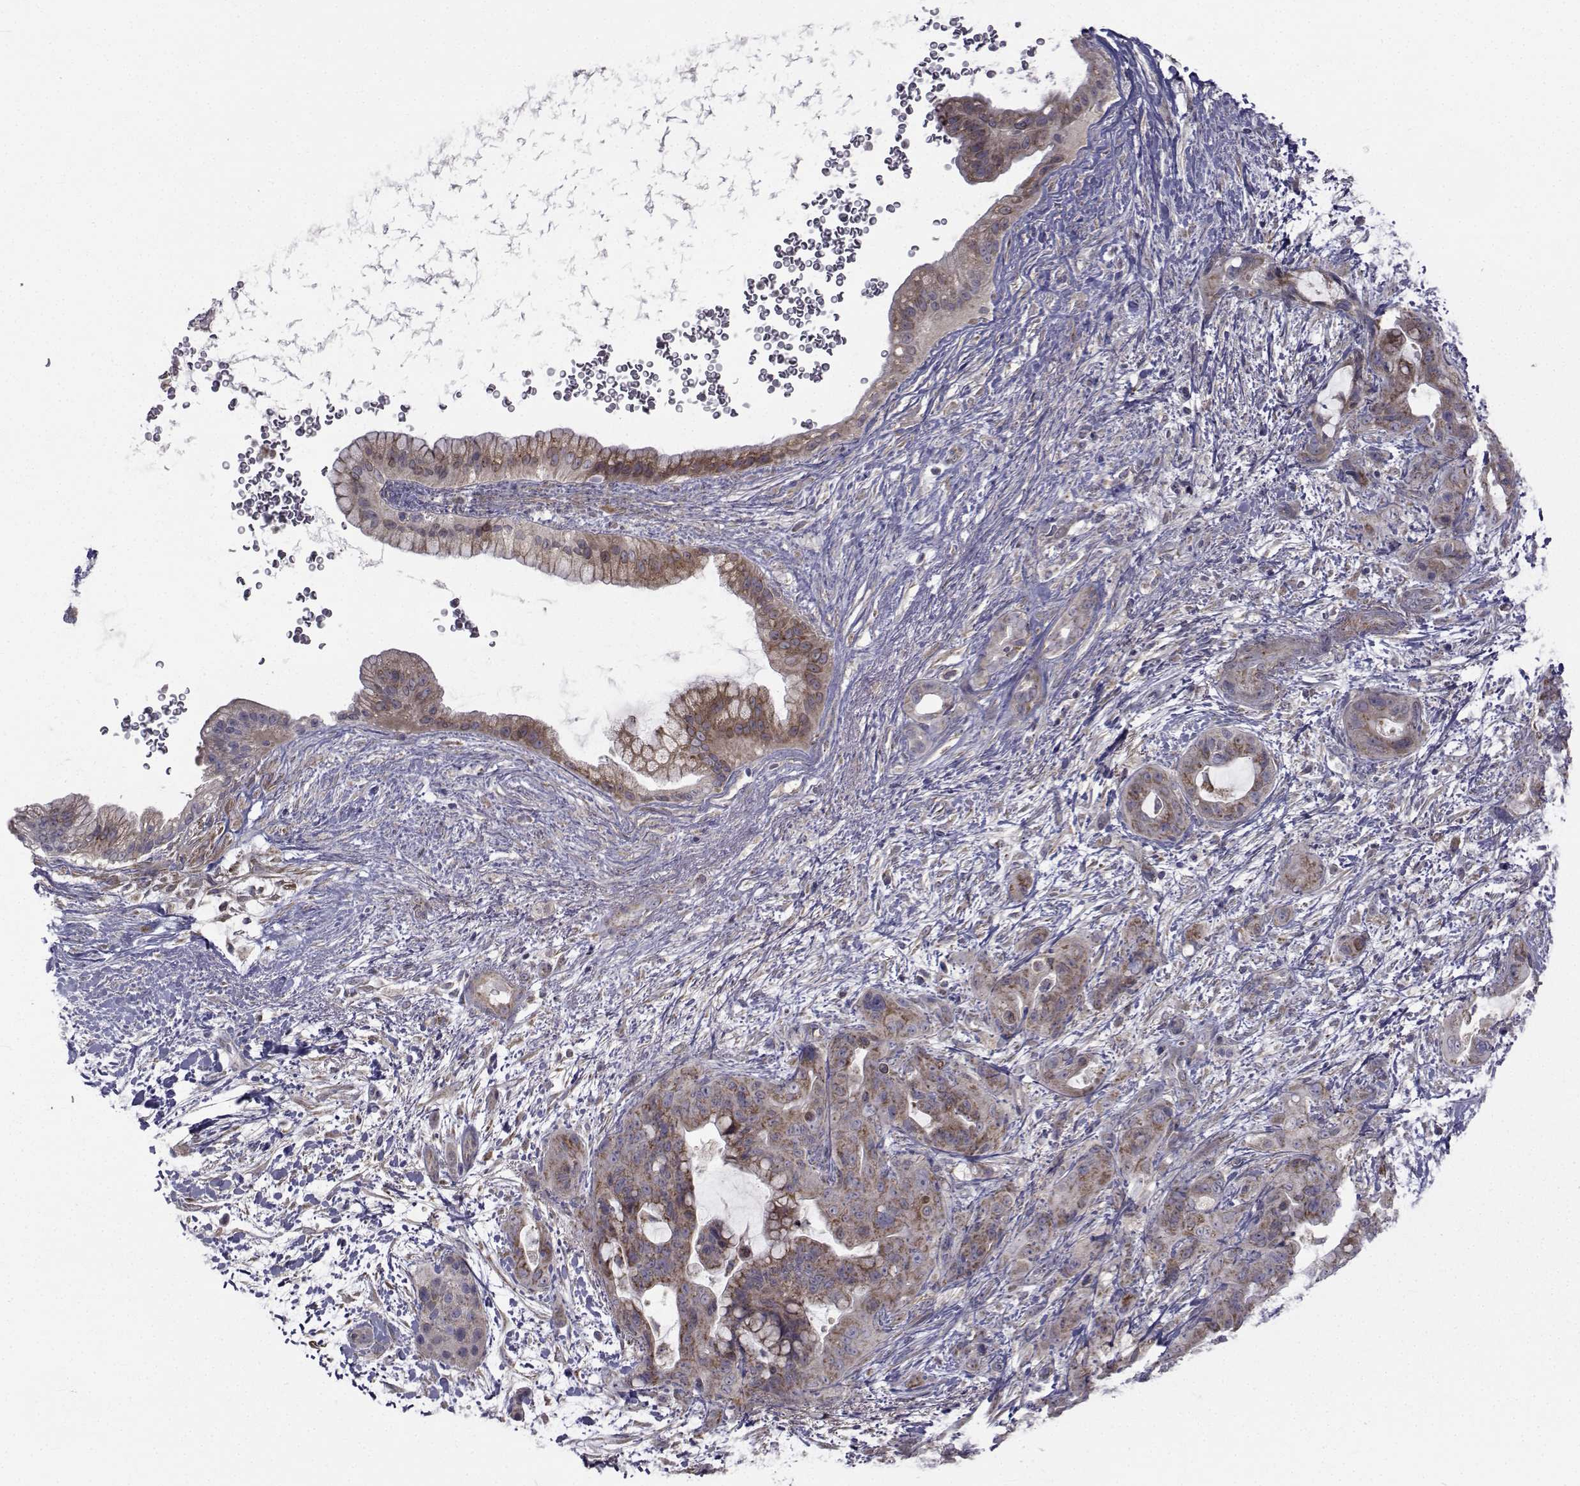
{"staining": {"intensity": "moderate", "quantity": "<25%", "location": "cytoplasmic/membranous"}, "tissue": "pancreatic cancer", "cell_type": "Tumor cells", "image_type": "cancer", "snomed": [{"axis": "morphology", "description": "Adenocarcinoma, NOS"}, {"axis": "topography", "description": "Pancreas"}], "caption": "Pancreatic cancer (adenocarcinoma) stained for a protein (brown) shows moderate cytoplasmic/membranous positive staining in about <25% of tumor cells.", "gene": "CFAP74", "patient": {"sex": "male", "age": 71}}